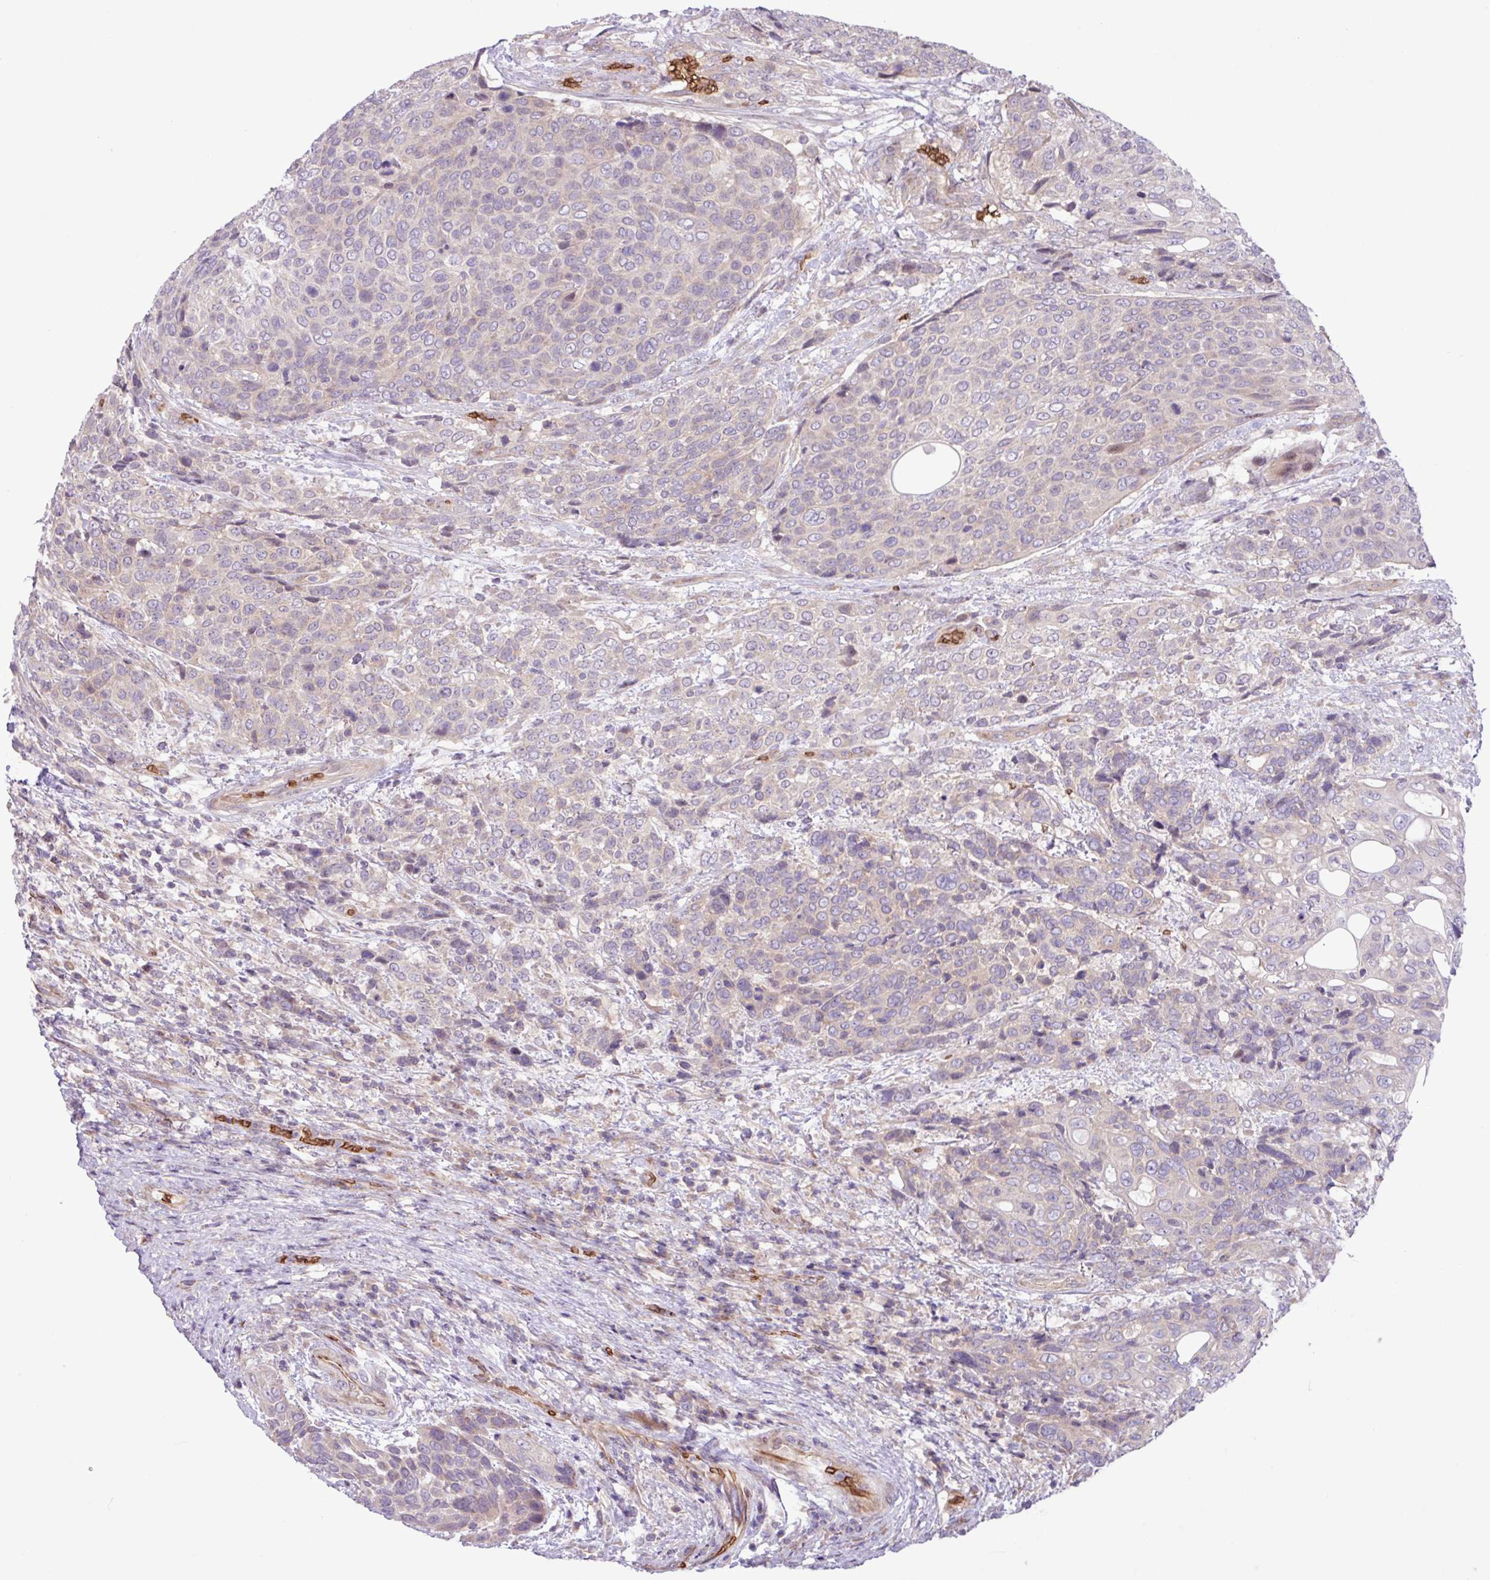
{"staining": {"intensity": "weak", "quantity": "<25%", "location": "cytoplasmic/membranous"}, "tissue": "urothelial cancer", "cell_type": "Tumor cells", "image_type": "cancer", "snomed": [{"axis": "morphology", "description": "Urothelial carcinoma, High grade"}, {"axis": "topography", "description": "Urinary bladder"}], "caption": "This is an IHC micrograph of urothelial cancer. There is no expression in tumor cells.", "gene": "RAD21L1", "patient": {"sex": "female", "age": 70}}